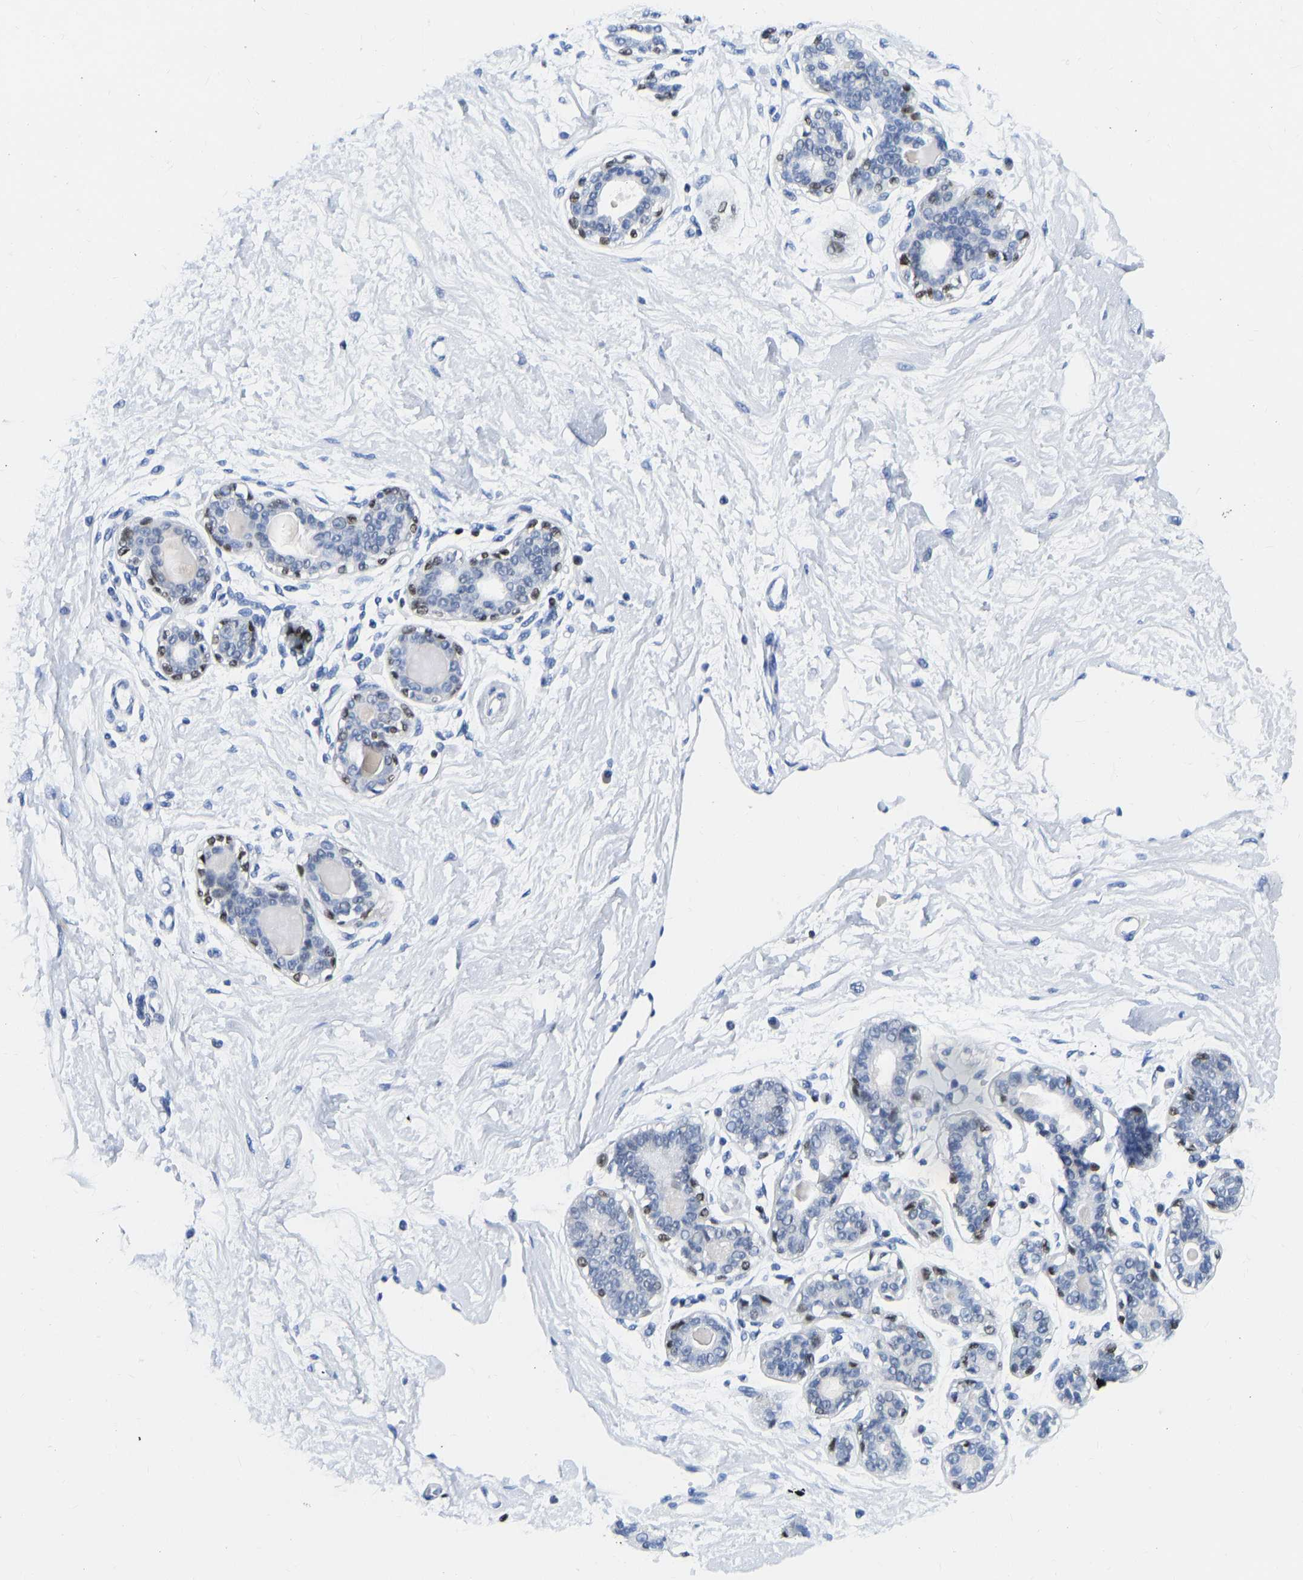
{"staining": {"intensity": "negative", "quantity": "none", "location": "none"}, "tissue": "breast", "cell_type": "Adipocytes", "image_type": "normal", "snomed": [{"axis": "morphology", "description": "Normal tissue, NOS"}, {"axis": "topography", "description": "Breast"}], "caption": "A high-resolution histopathology image shows IHC staining of normal breast, which displays no significant staining in adipocytes.", "gene": "TCF7", "patient": {"sex": "female", "age": 45}}